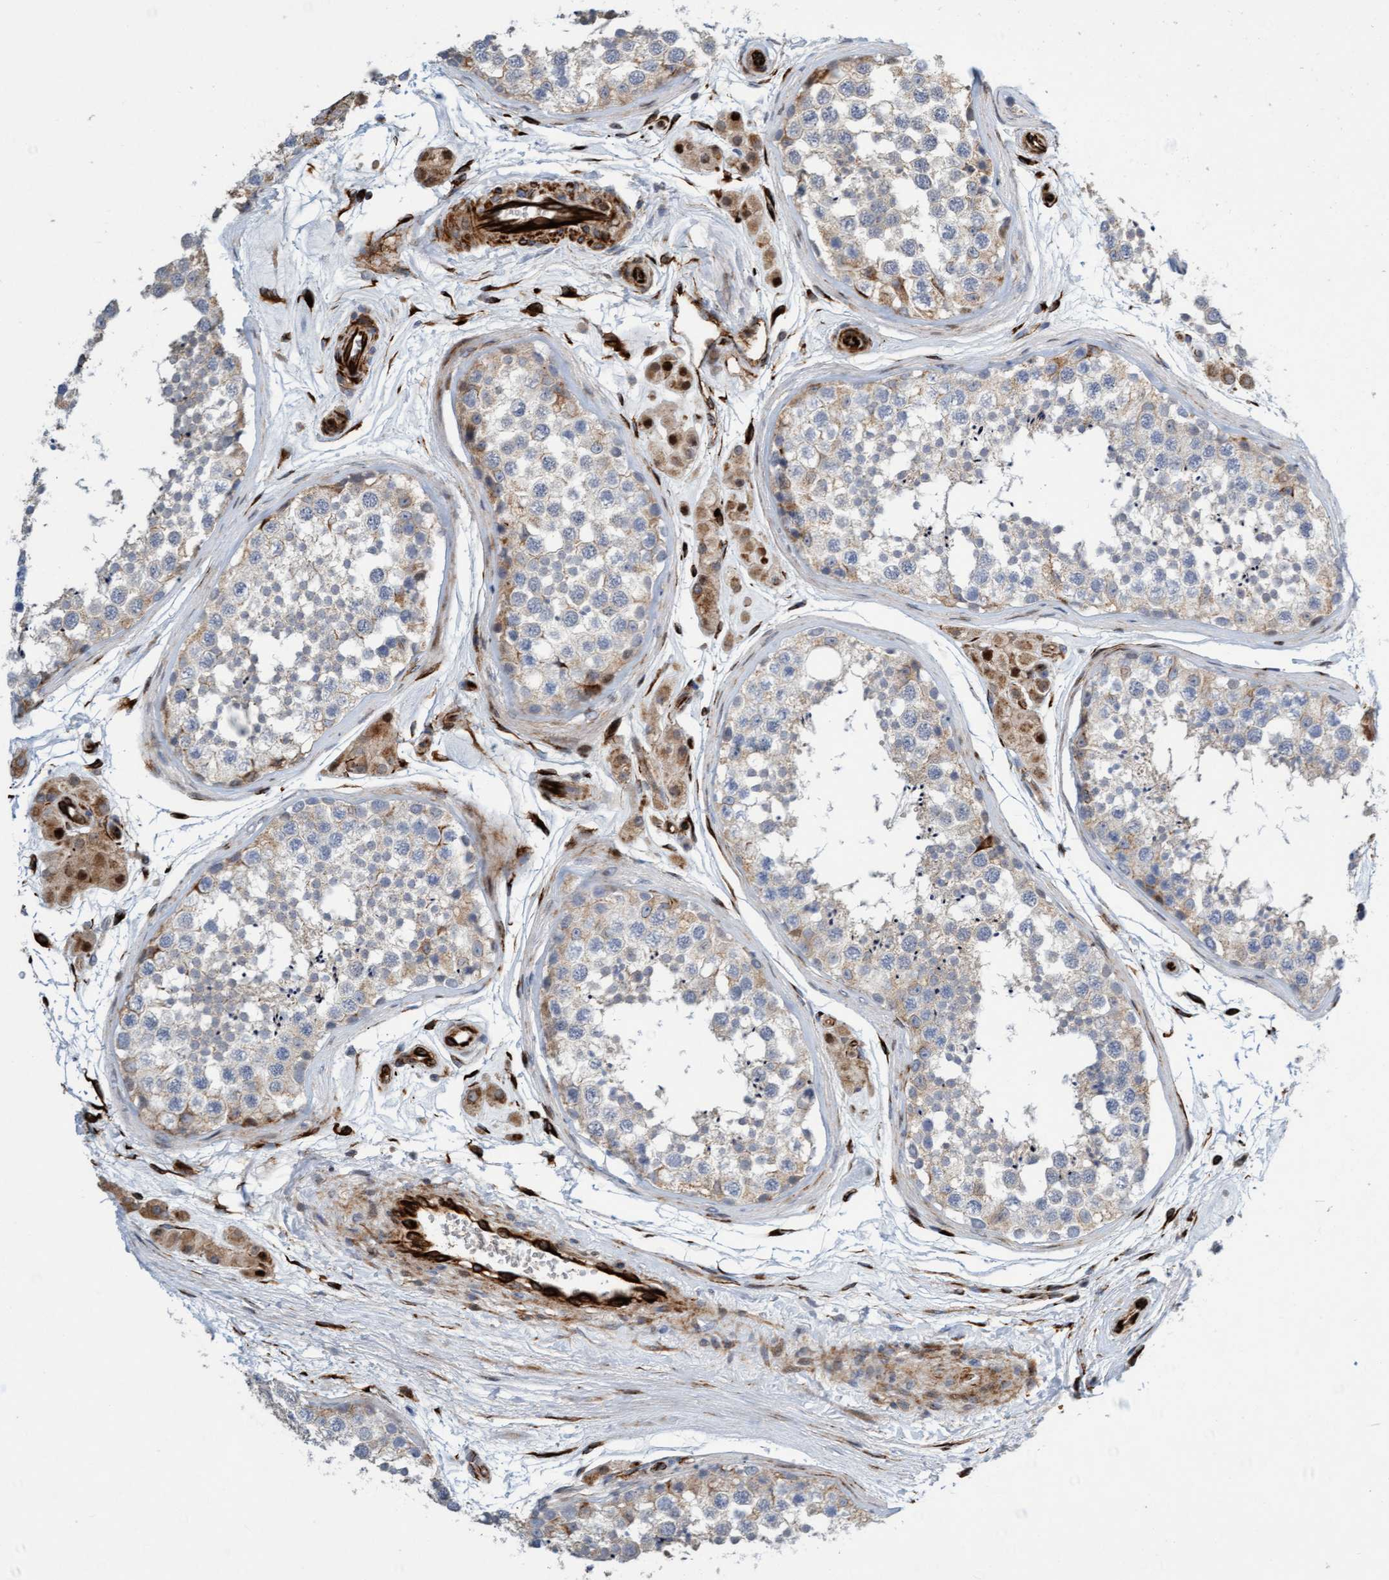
{"staining": {"intensity": "weak", "quantity": "25%-75%", "location": "cytoplasmic/membranous"}, "tissue": "testis", "cell_type": "Cells in seminiferous ducts", "image_type": "normal", "snomed": [{"axis": "morphology", "description": "Normal tissue, NOS"}, {"axis": "topography", "description": "Testis"}], "caption": "Approximately 25%-75% of cells in seminiferous ducts in unremarkable testis display weak cytoplasmic/membranous protein expression as visualized by brown immunohistochemical staining.", "gene": "POLG2", "patient": {"sex": "male", "age": 56}}